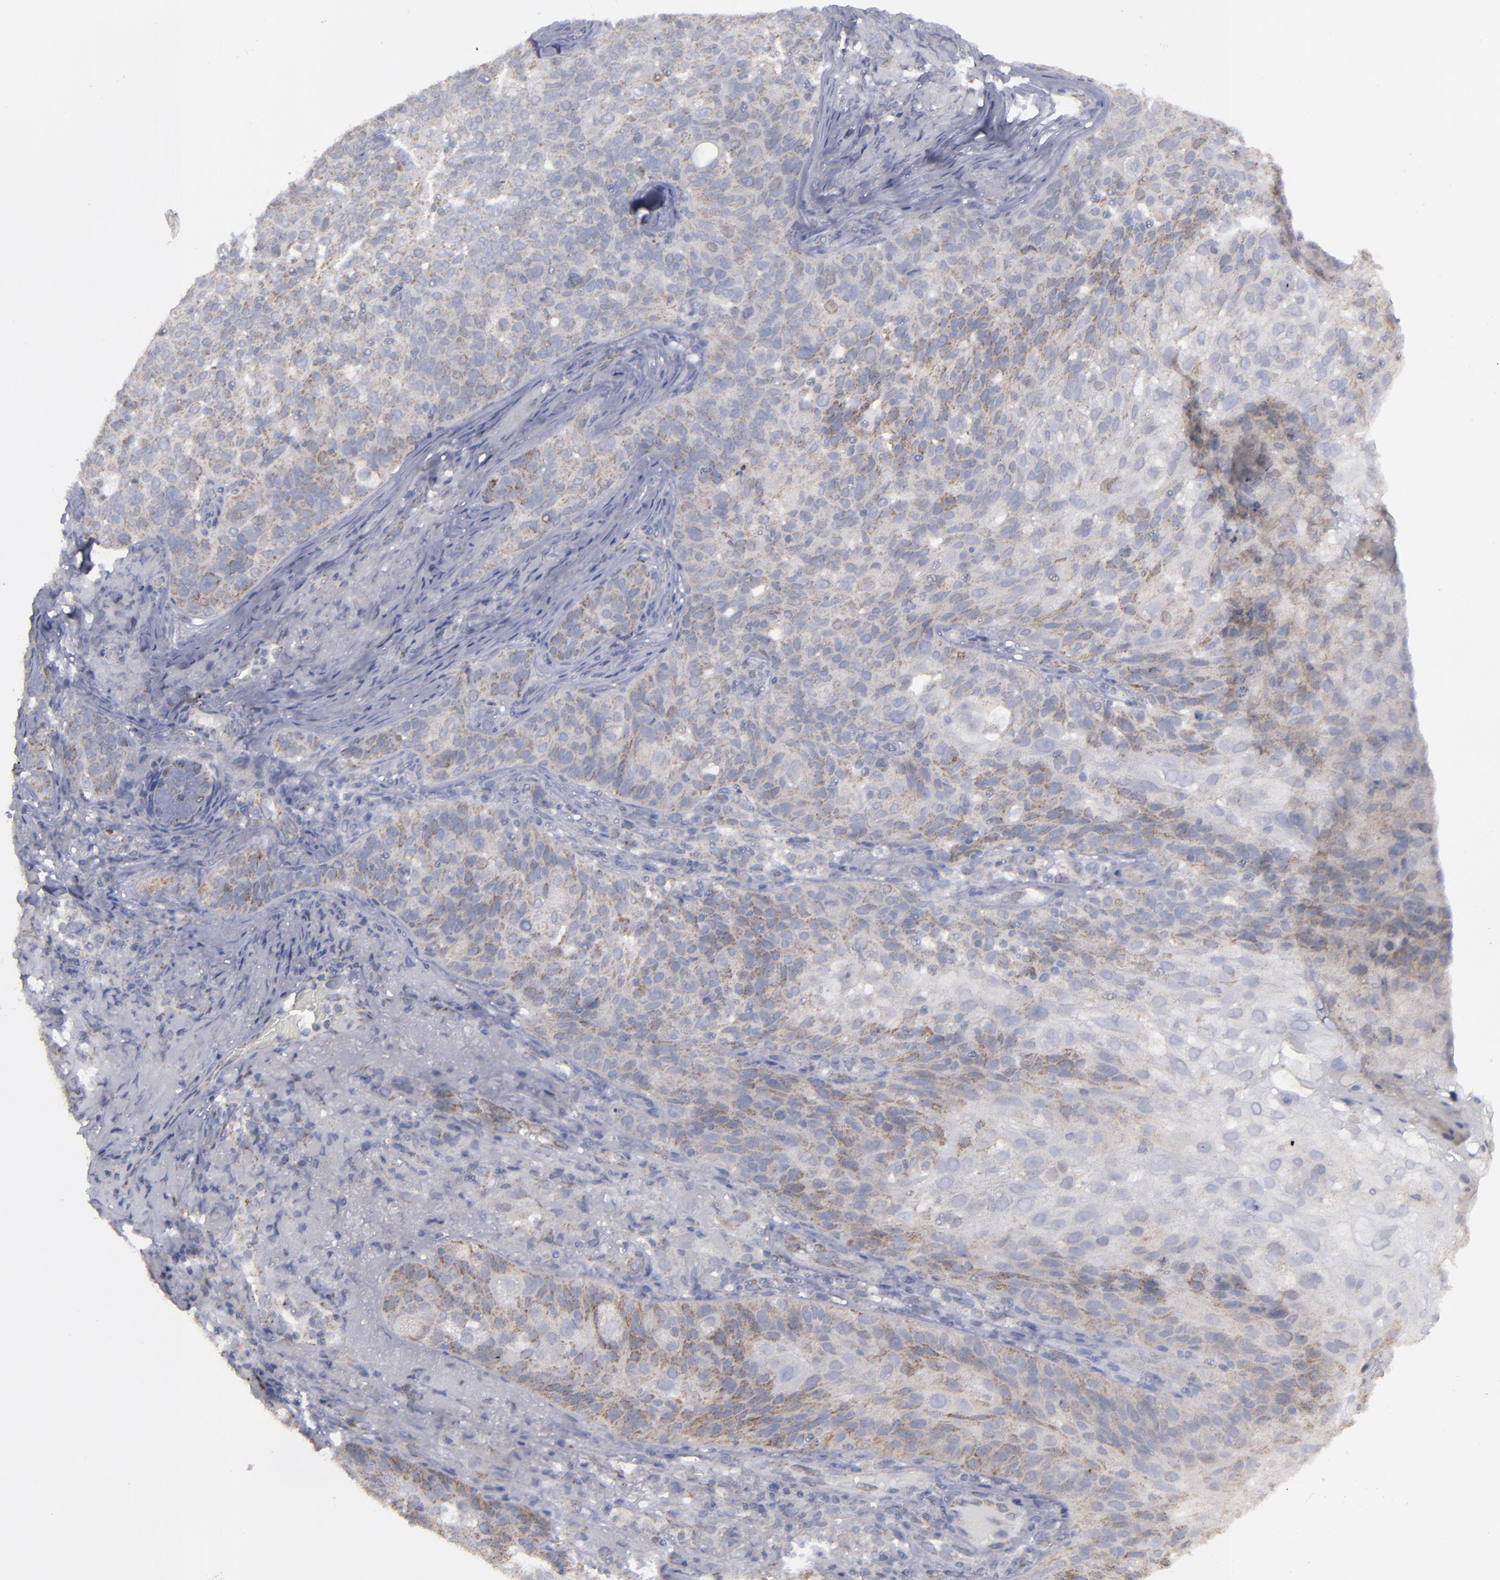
{"staining": {"intensity": "moderate", "quantity": "25%-75%", "location": "cytoplasmic/membranous"}, "tissue": "skin cancer", "cell_type": "Tumor cells", "image_type": "cancer", "snomed": [{"axis": "morphology", "description": "Normal tissue, NOS"}, {"axis": "morphology", "description": "Squamous cell carcinoma, NOS"}, {"axis": "topography", "description": "Skin"}], "caption": "The histopathology image displays a brown stain indicating the presence of a protein in the cytoplasmic/membranous of tumor cells in skin squamous cell carcinoma.", "gene": "MYOM2", "patient": {"sex": "female", "age": 83}}